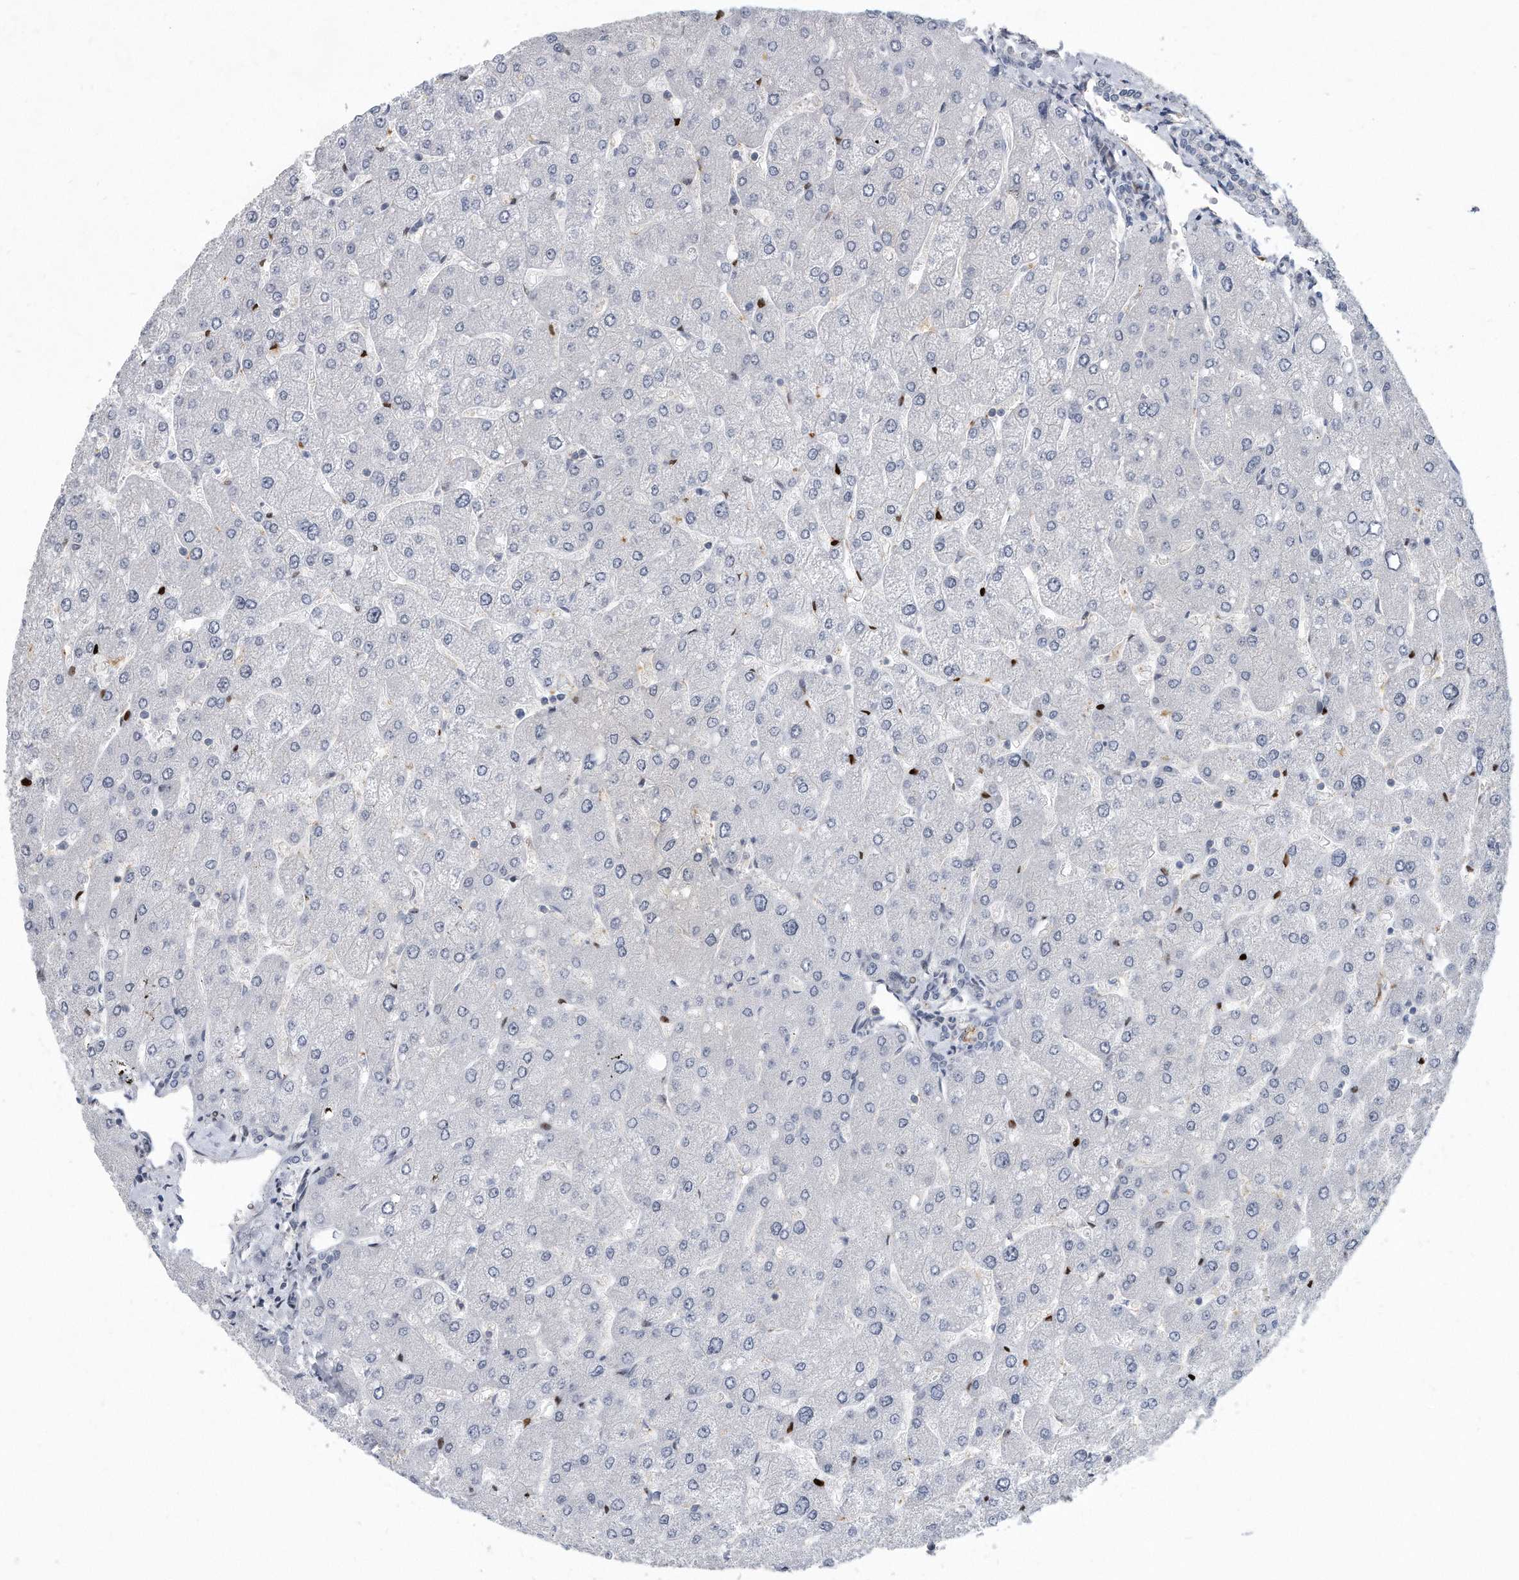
{"staining": {"intensity": "negative", "quantity": "none", "location": "none"}, "tissue": "liver", "cell_type": "Cholangiocytes", "image_type": "normal", "snomed": [{"axis": "morphology", "description": "Normal tissue, NOS"}, {"axis": "topography", "description": "Liver"}], "caption": "This image is of benign liver stained with immunohistochemistry (IHC) to label a protein in brown with the nuclei are counter-stained blue. There is no expression in cholangiocytes. (DAB (3,3'-diaminobenzidine) immunohistochemistry (IHC) with hematoxylin counter stain).", "gene": "PGBD2", "patient": {"sex": "male", "age": 55}}